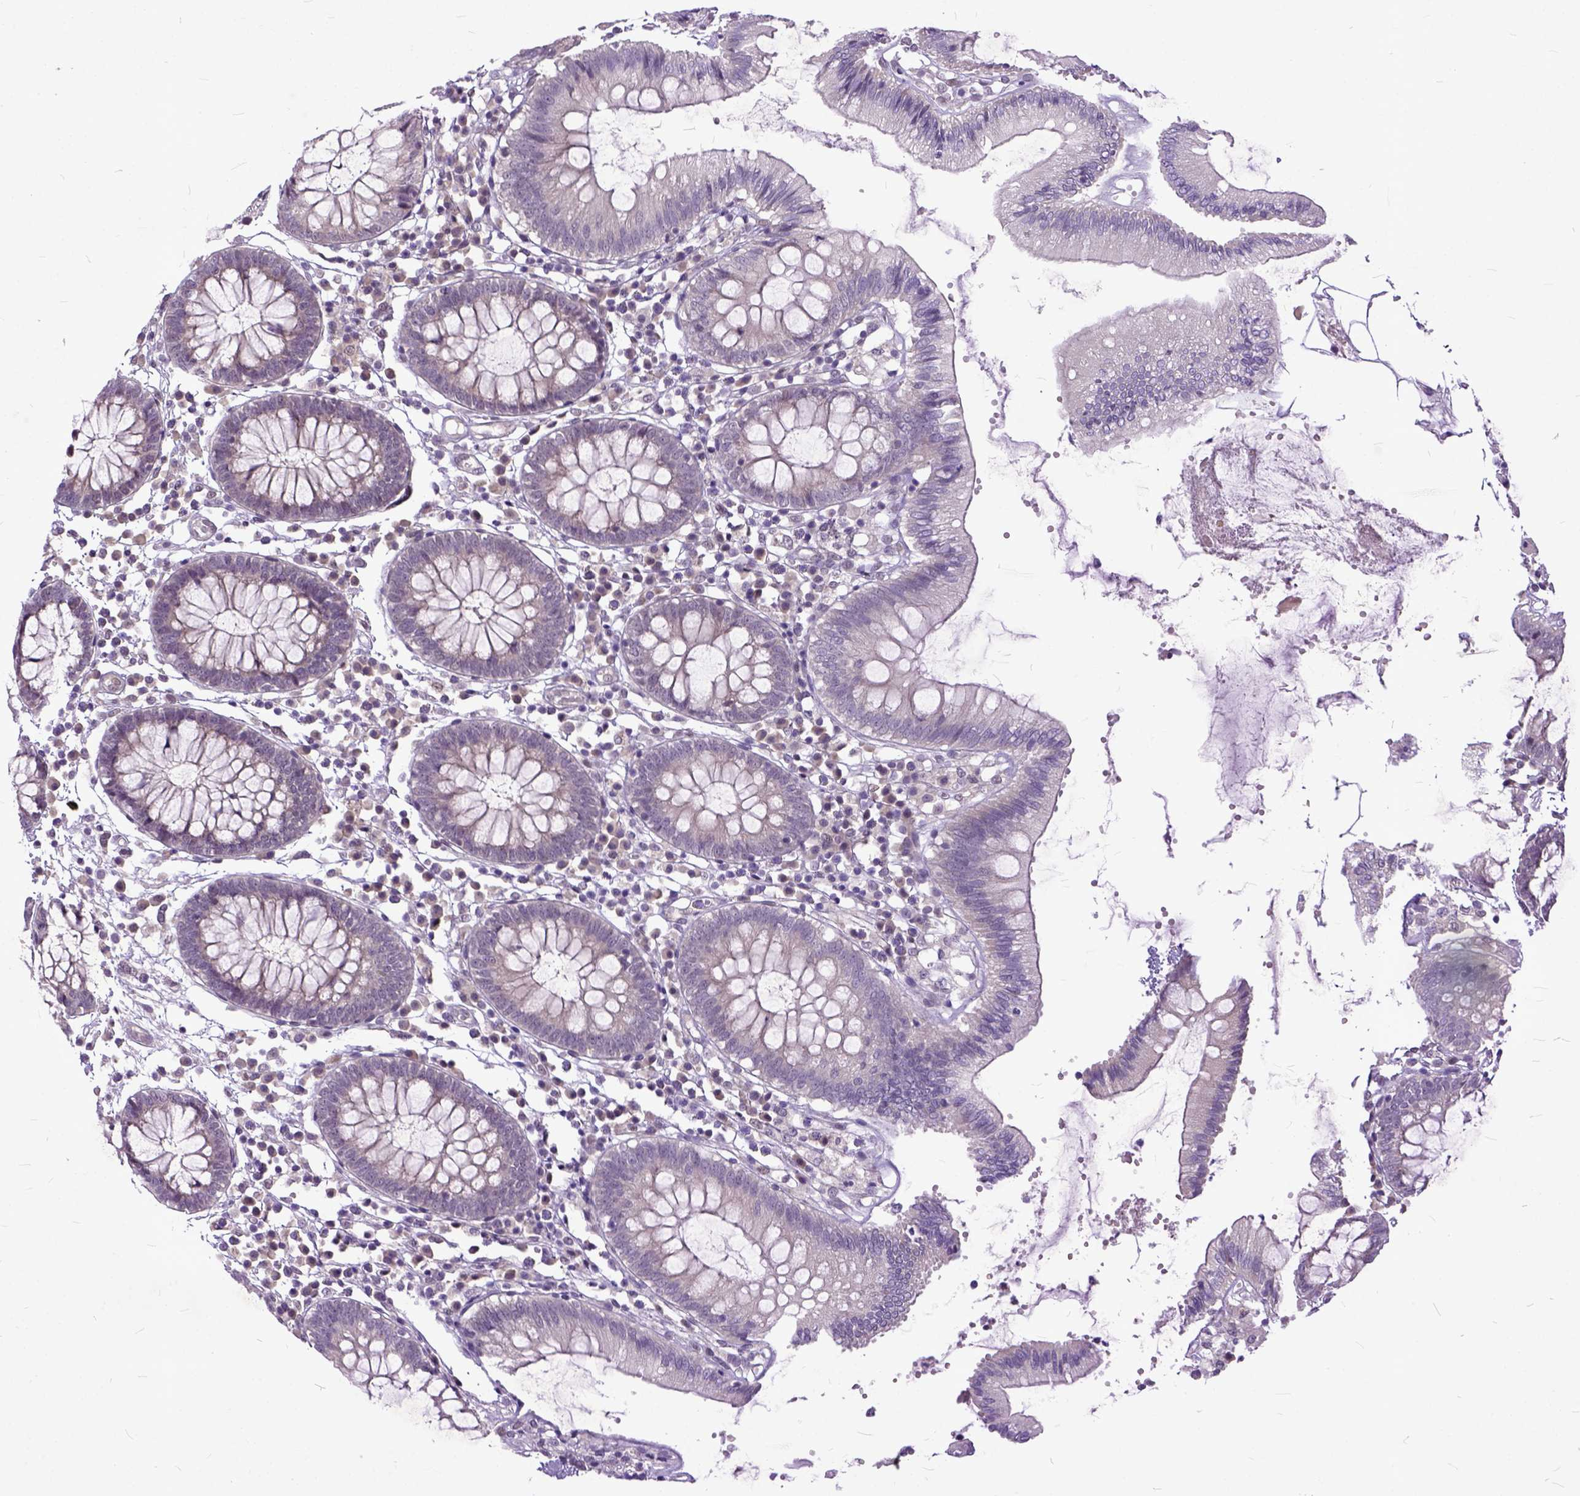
{"staining": {"intensity": "negative", "quantity": "none", "location": "none"}, "tissue": "colon", "cell_type": "Endothelial cells", "image_type": "normal", "snomed": [{"axis": "morphology", "description": "Normal tissue, NOS"}, {"axis": "morphology", "description": "Adenocarcinoma, NOS"}, {"axis": "topography", "description": "Colon"}], "caption": "The histopathology image shows no staining of endothelial cells in benign colon.", "gene": "TCEAL7", "patient": {"sex": "male", "age": 83}}